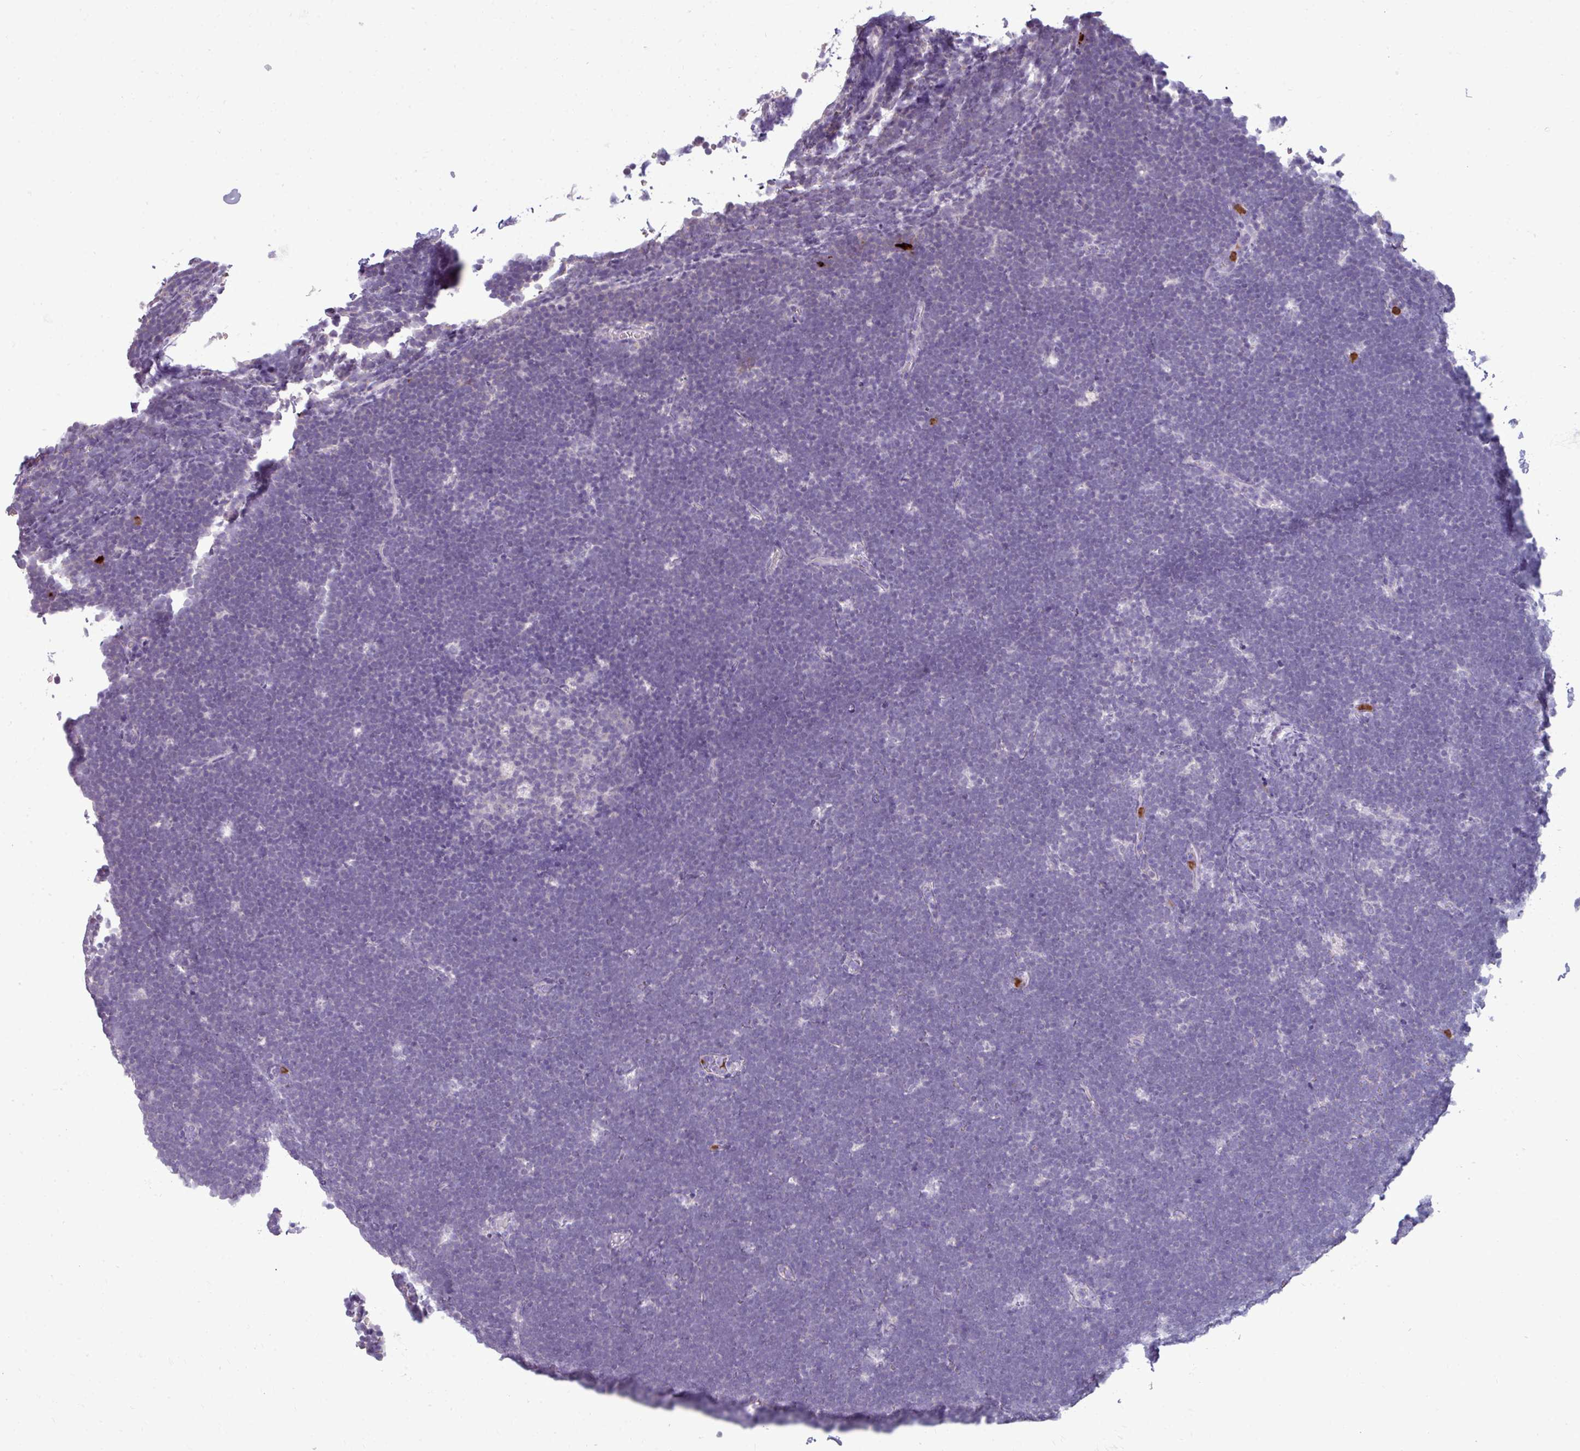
{"staining": {"intensity": "negative", "quantity": "none", "location": "none"}, "tissue": "lymphoma", "cell_type": "Tumor cells", "image_type": "cancer", "snomed": [{"axis": "morphology", "description": "Malignant lymphoma, non-Hodgkin's type, High grade"}, {"axis": "topography", "description": "Lymph node"}], "caption": "IHC histopathology image of human malignant lymphoma, non-Hodgkin's type (high-grade) stained for a protein (brown), which reveals no positivity in tumor cells. Brightfield microscopy of immunohistochemistry stained with DAB (3,3'-diaminobenzidine) (brown) and hematoxylin (blue), captured at high magnification.", "gene": "TRIM39", "patient": {"sex": "male", "age": 13}}